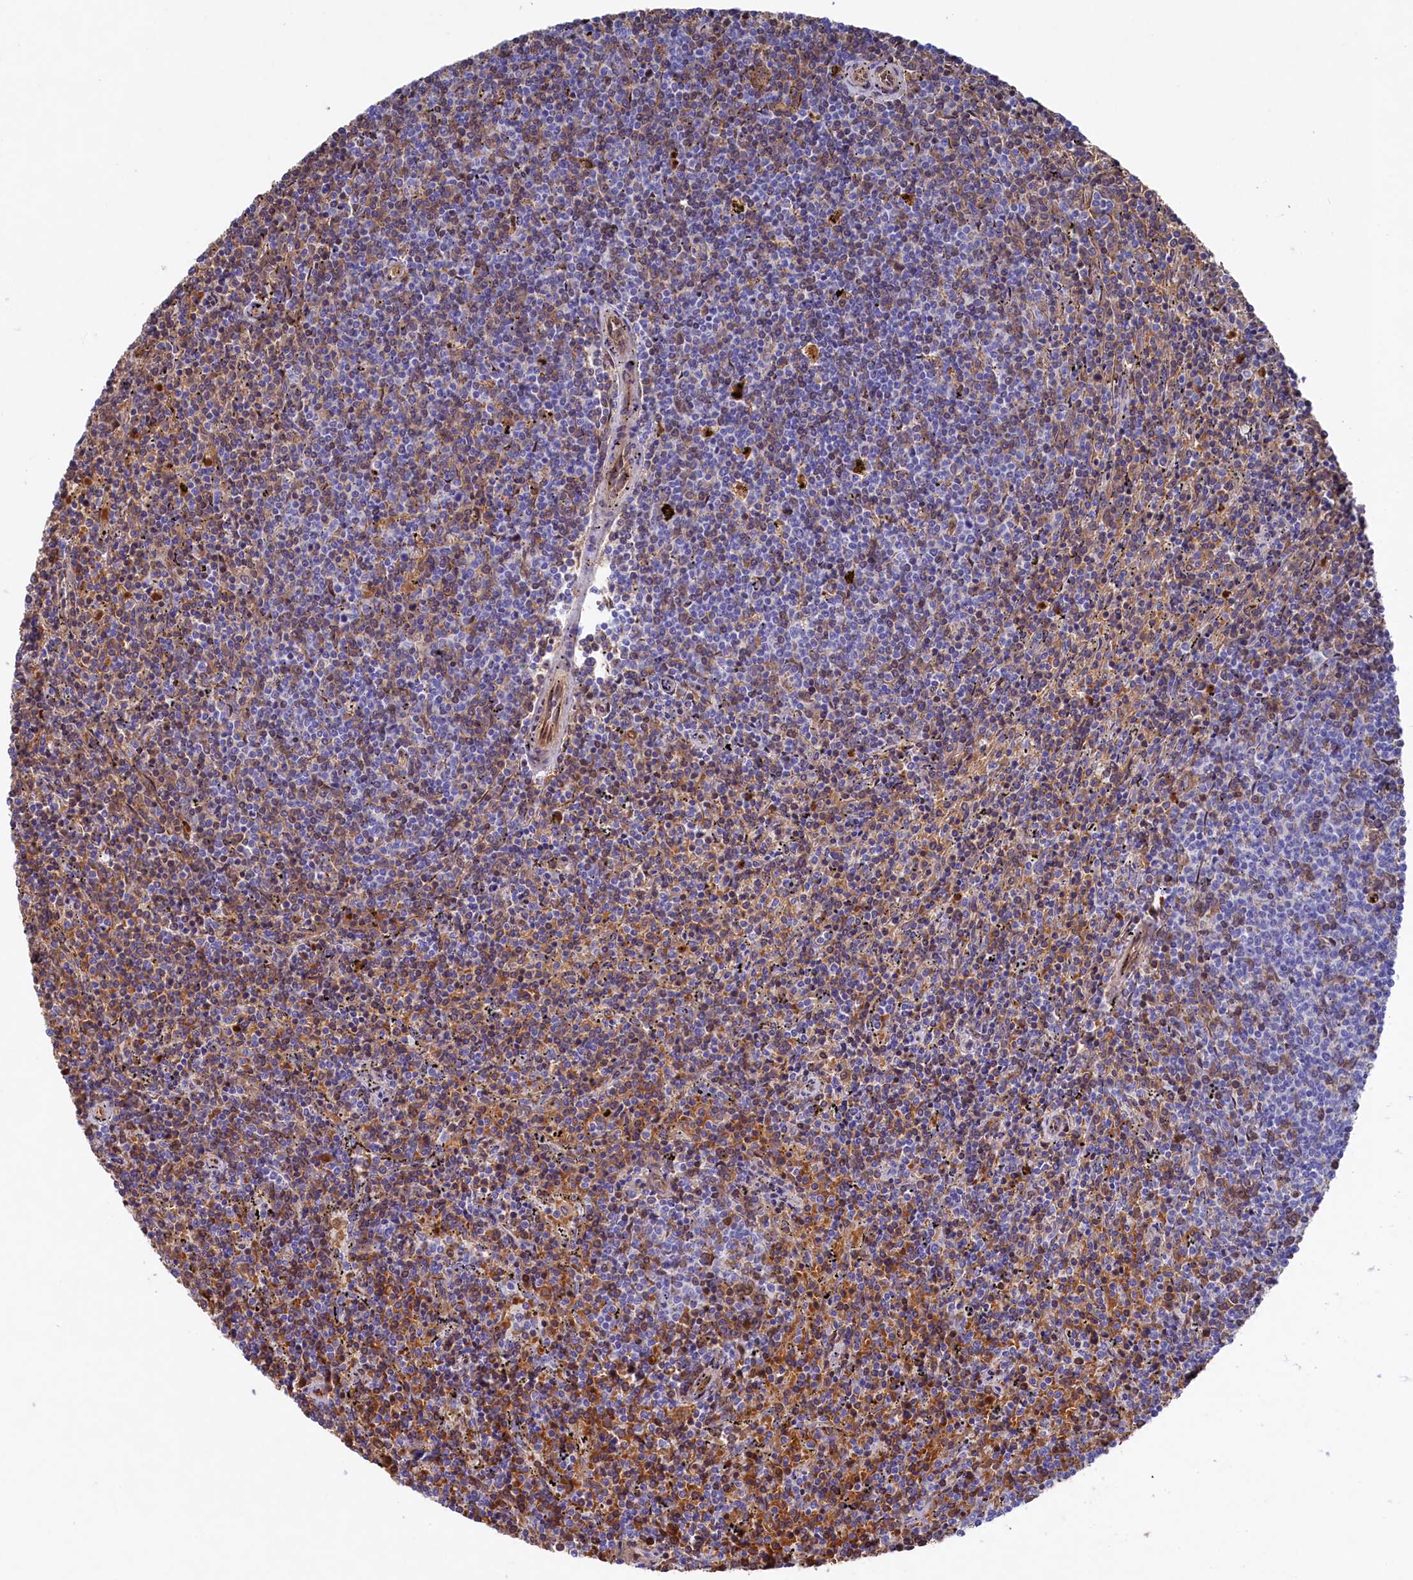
{"staining": {"intensity": "weak", "quantity": "25%-75%", "location": "cytoplasmic/membranous"}, "tissue": "lymphoma", "cell_type": "Tumor cells", "image_type": "cancer", "snomed": [{"axis": "morphology", "description": "Malignant lymphoma, non-Hodgkin's type, Low grade"}, {"axis": "topography", "description": "Spleen"}], "caption": "Low-grade malignant lymphoma, non-Hodgkin's type stained with IHC shows weak cytoplasmic/membranous positivity in about 25%-75% of tumor cells.", "gene": "LHFPL4", "patient": {"sex": "female", "age": 50}}